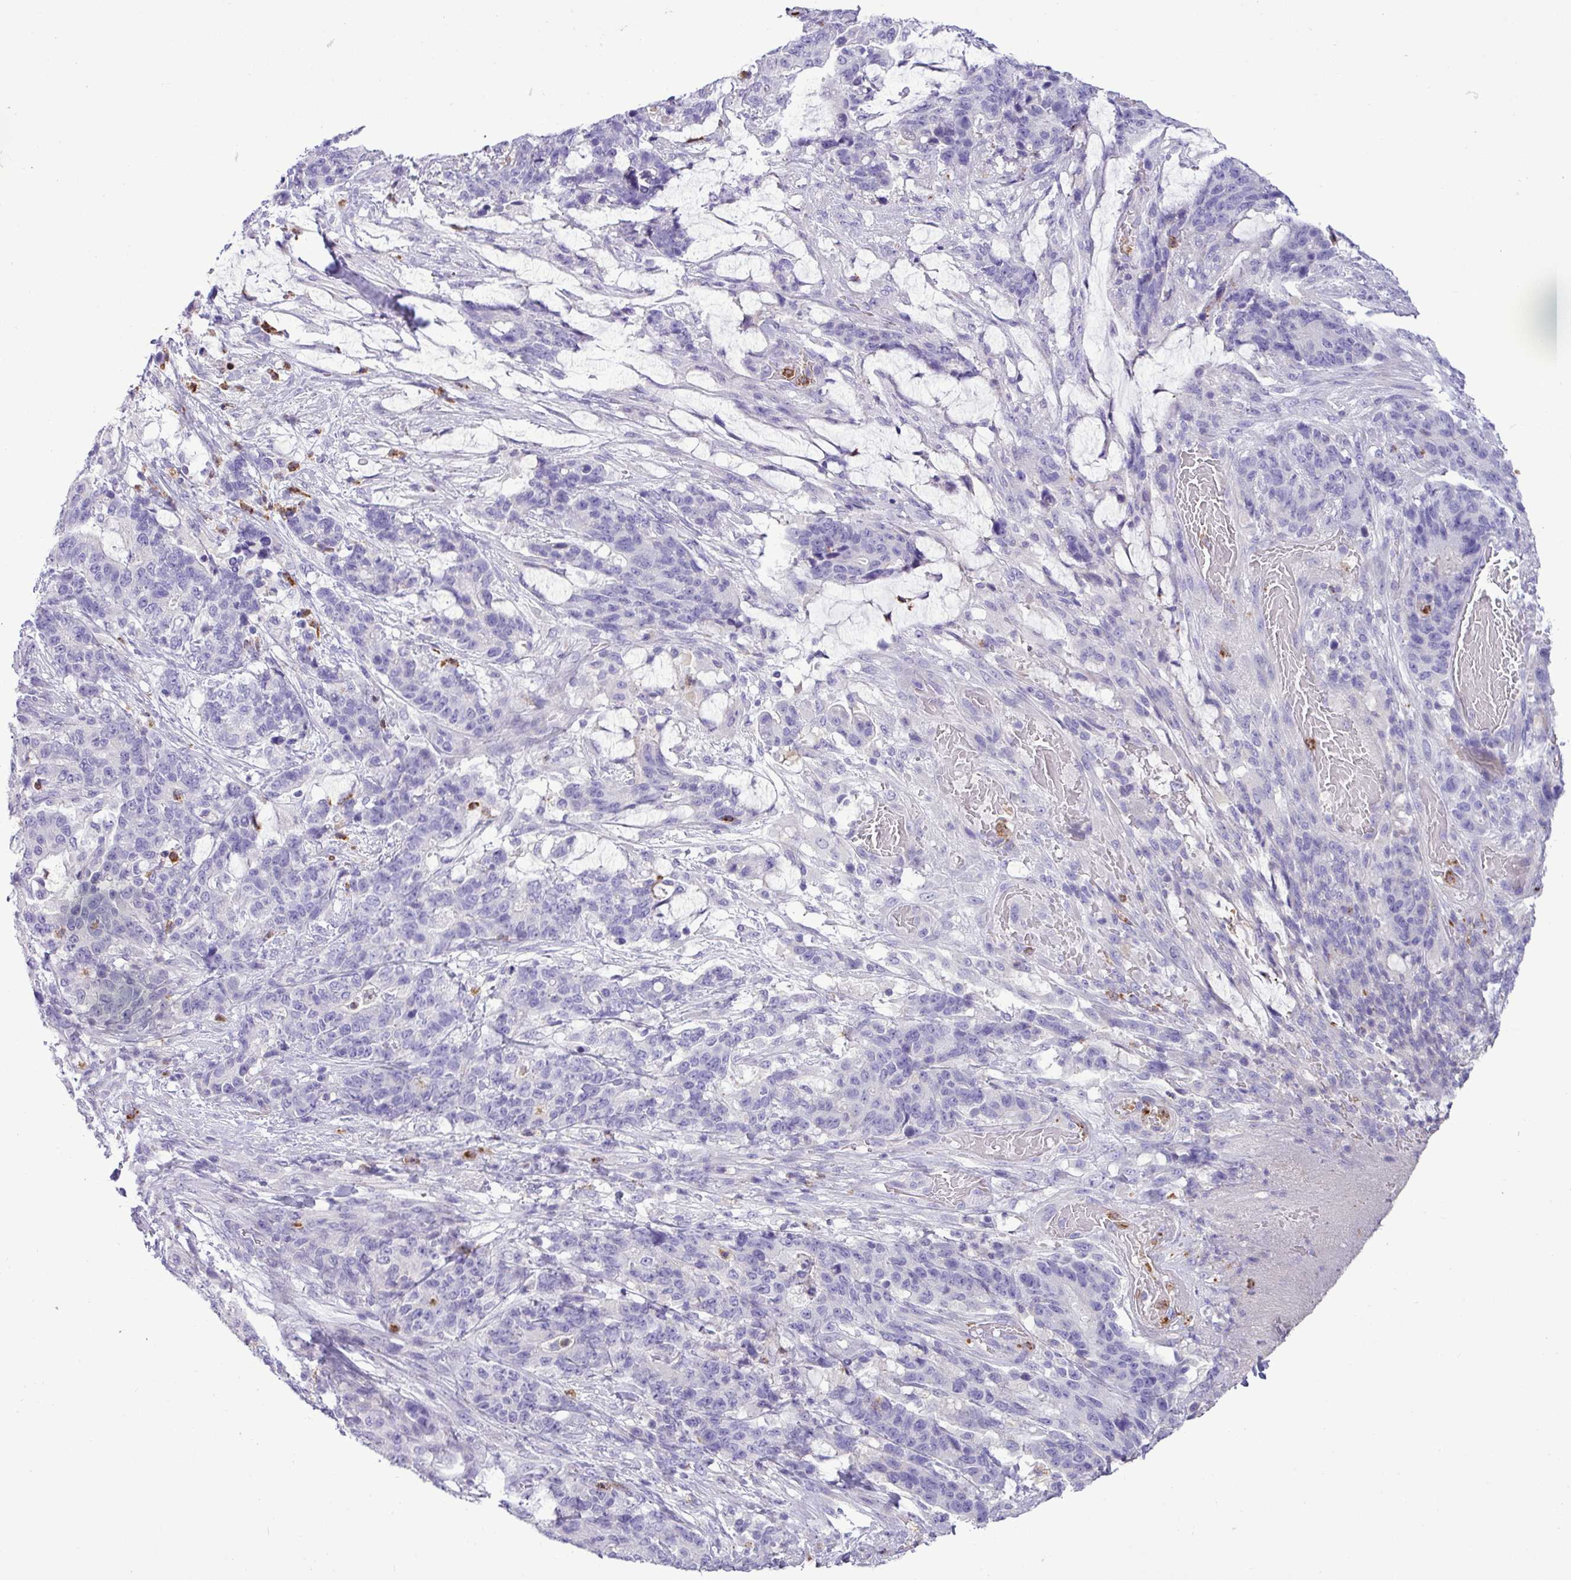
{"staining": {"intensity": "negative", "quantity": "none", "location": "none"}, "tissue": "stomach cancer", "cell_type": "Tumor cells", "image_type": "cancer", "snomed": [{"axis": "morphology", "description": "Normal tissue, NOS"}, {"axis": "morphology", "description": "Adenocarcinoma, NOS"}, {"axis": "topography", "description": "Stomach"}], "caption": "Stomach adenocarcinoma stained for a protein using IHC reveals no expression tumor cells.", "gene": "ZSCAN5A", "patient": {"sex": "female", "age": 64}}